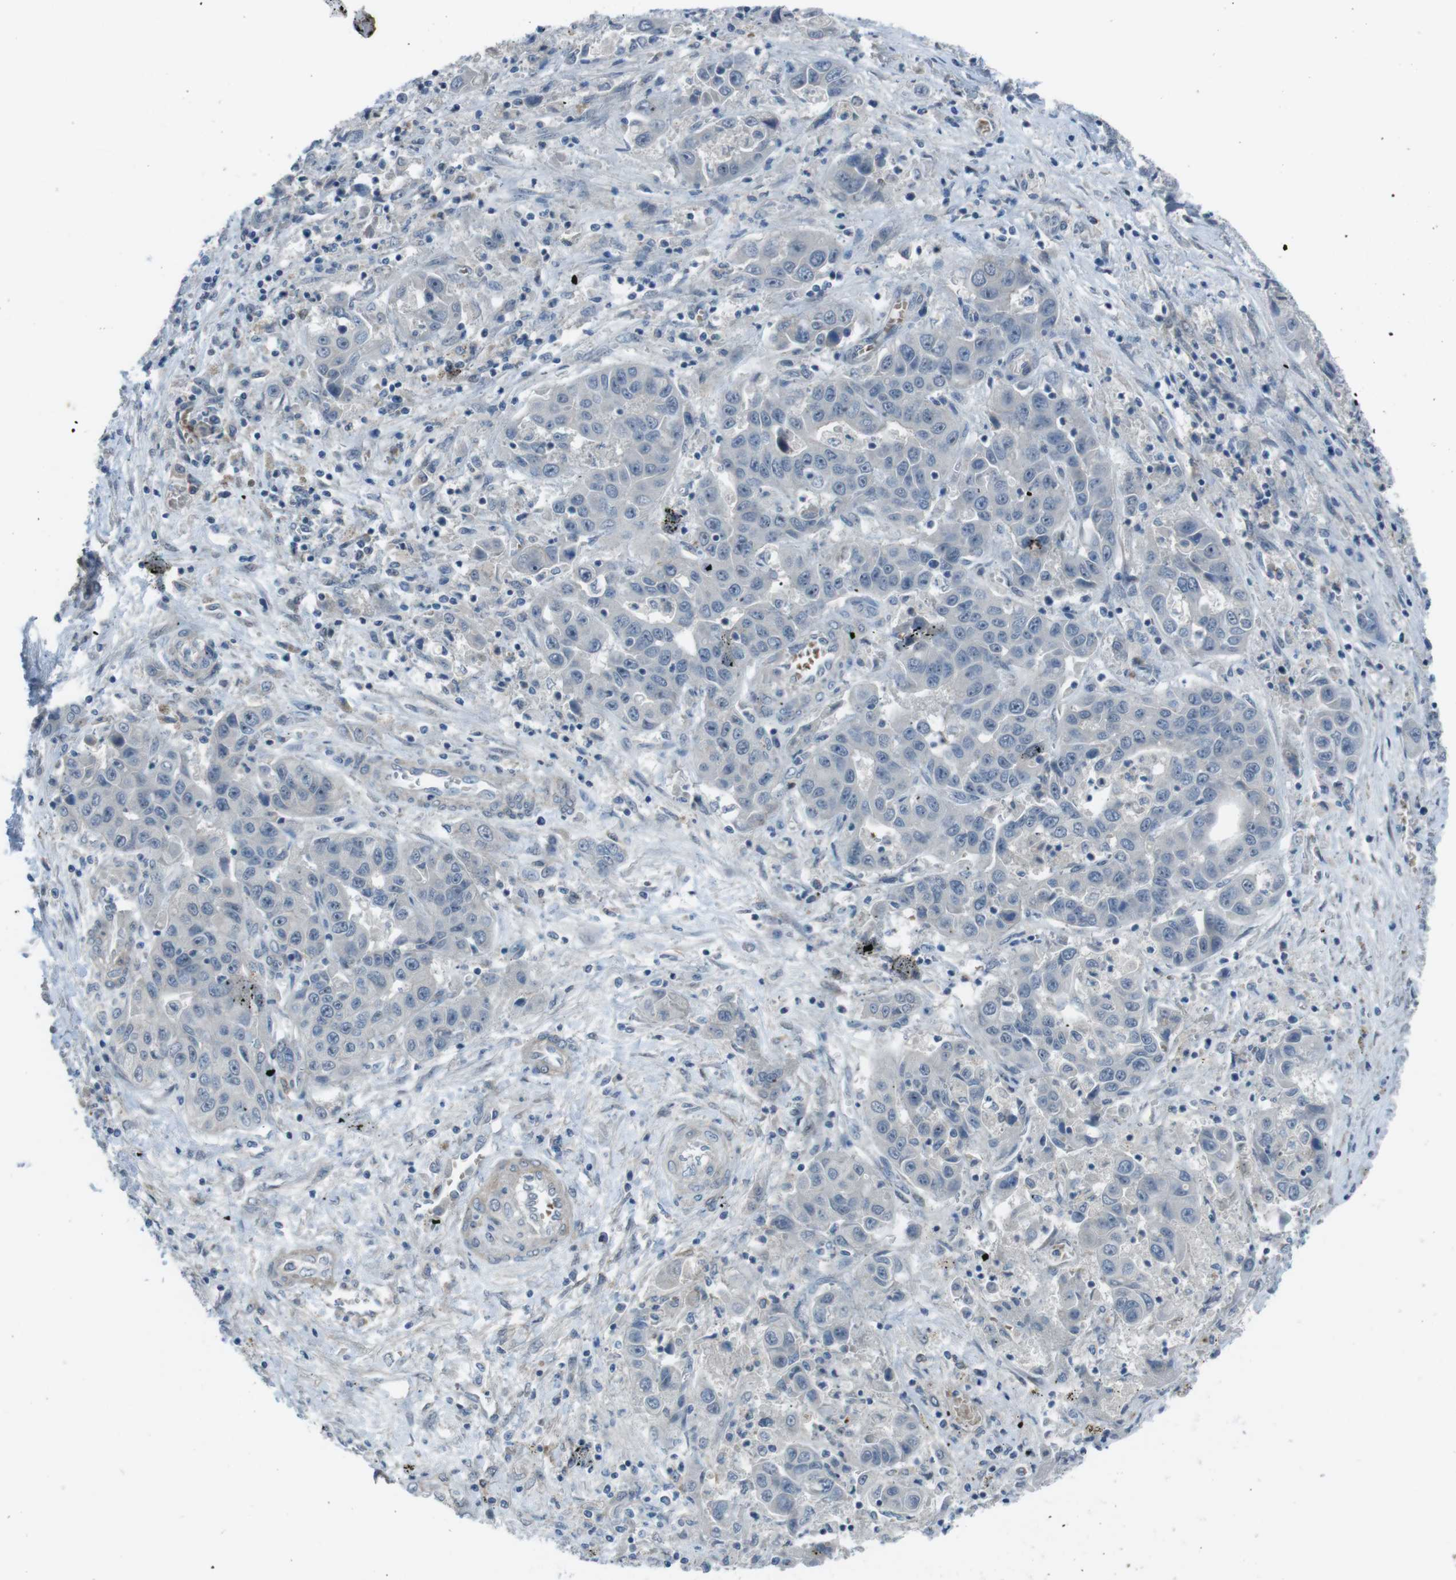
{"staining": {"intensity": "negative", "quantity": "none", "location": "none"}, "tissue": "liver cancer", "cell_type": "Tumor cells", "image_type": "cancer", "snomed": [{"axis": "morphology", "description": "Cholangiocarcinoma"}, {"axis": "topography", "description": "Liver"}], "caption": "A high-resolution image shows immunohistochemistry staining of liver cancer, which displays no significant staining in tumor cells.", "gene": "ANK2", "patient": {"sex": "female", "age": 52}}